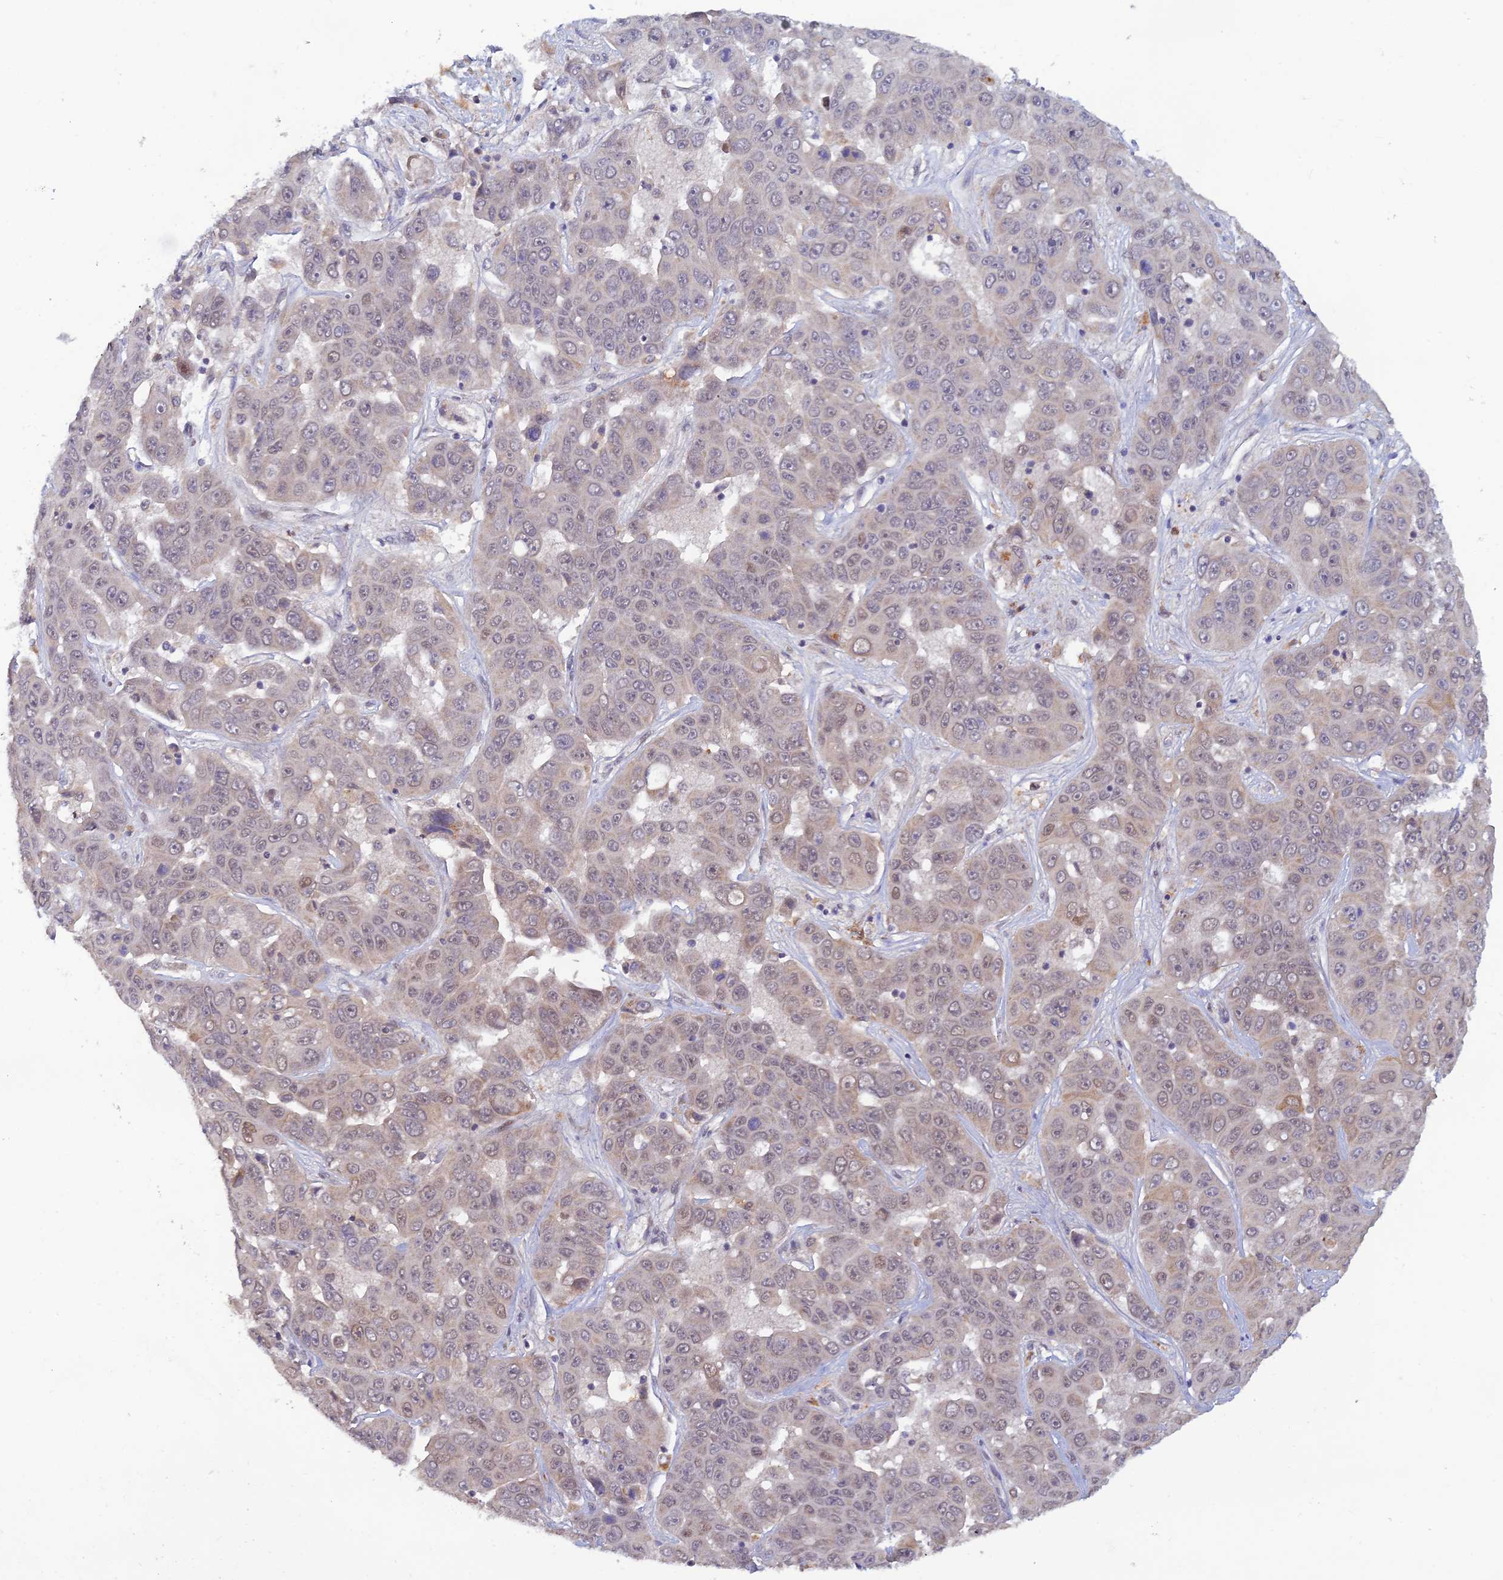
{"staining": {"intensity": "weak", "quantity": "25%-75%", "location": "nuclear"}, "tissue": "liver cancer", "cell_type": "Tumor cells", "image_type": "cancer", "snomed": [{"axis": "morphology", "description": "Cholangiocarcinoma"}, {"axis": "topography", "description": "Liver"}], "caption": "DAB immunohistochemical staining of human cholangiocarcinoma (liver) exhibits weak nuclear protein expression in about 25%-75% of tumor cells. The protein of interest is shown in brown color, while the nuclei are stained blue.", "gene": "FASTKD5", "patient": {"sex": "female", "age": 52}}